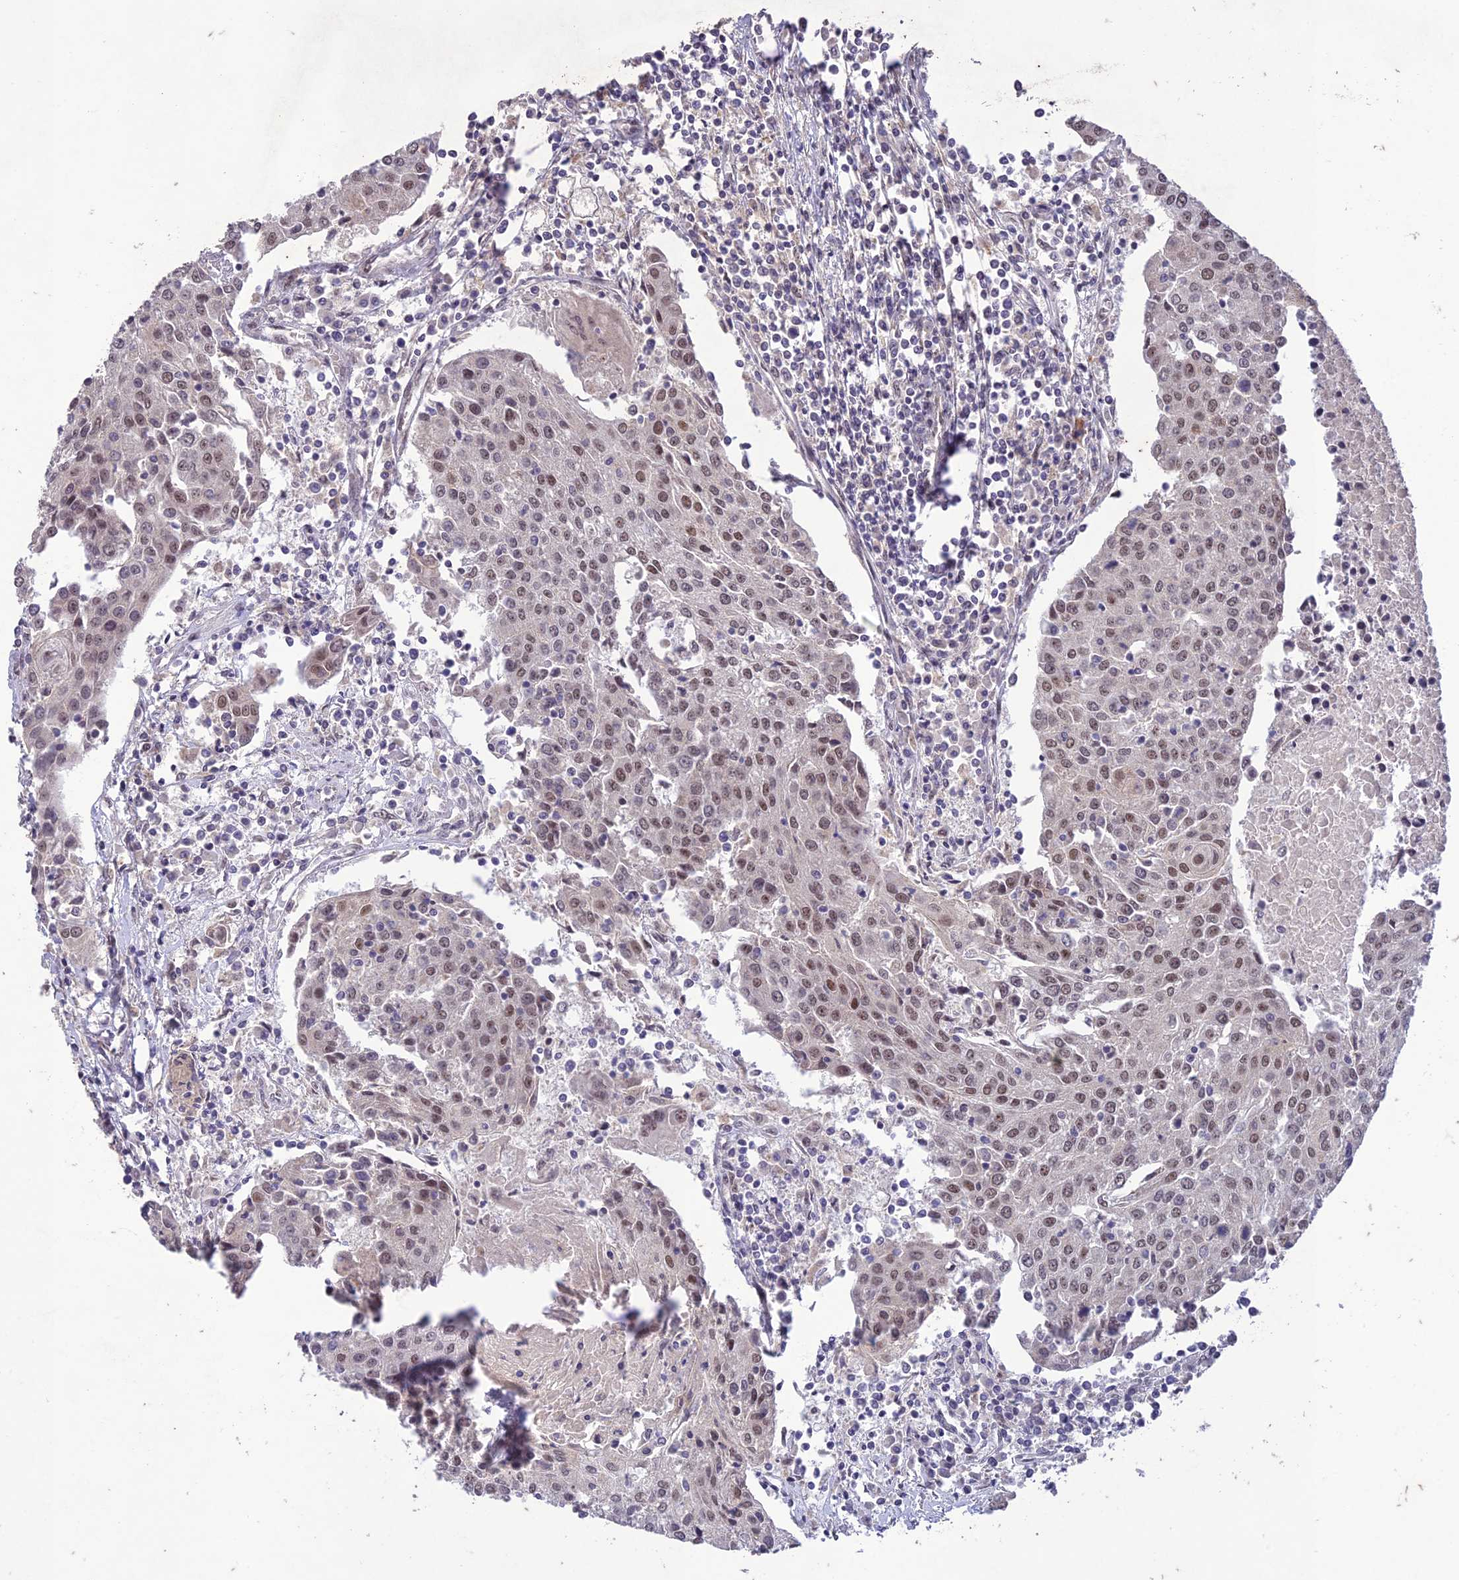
{"staining": {"intensity": "moderate", "quantity": "25%-75%", "location": "nuclear"}, "tissue": "urothelial cancer", "cell_type": "Tumor cells", "image_type": "cancer", "snomed": [{"axis": "morphology", "description": "Urothelial carcinoma, High grade"}, {"axis": "topography", "description": "Urinary bladder"}], "caption": "Moderate nuclear expression is seen in about 25%-75% of tumor cells in urothelial cancer.", "gene": "POP4", "patient": {"sex": "female", "age": 85}}